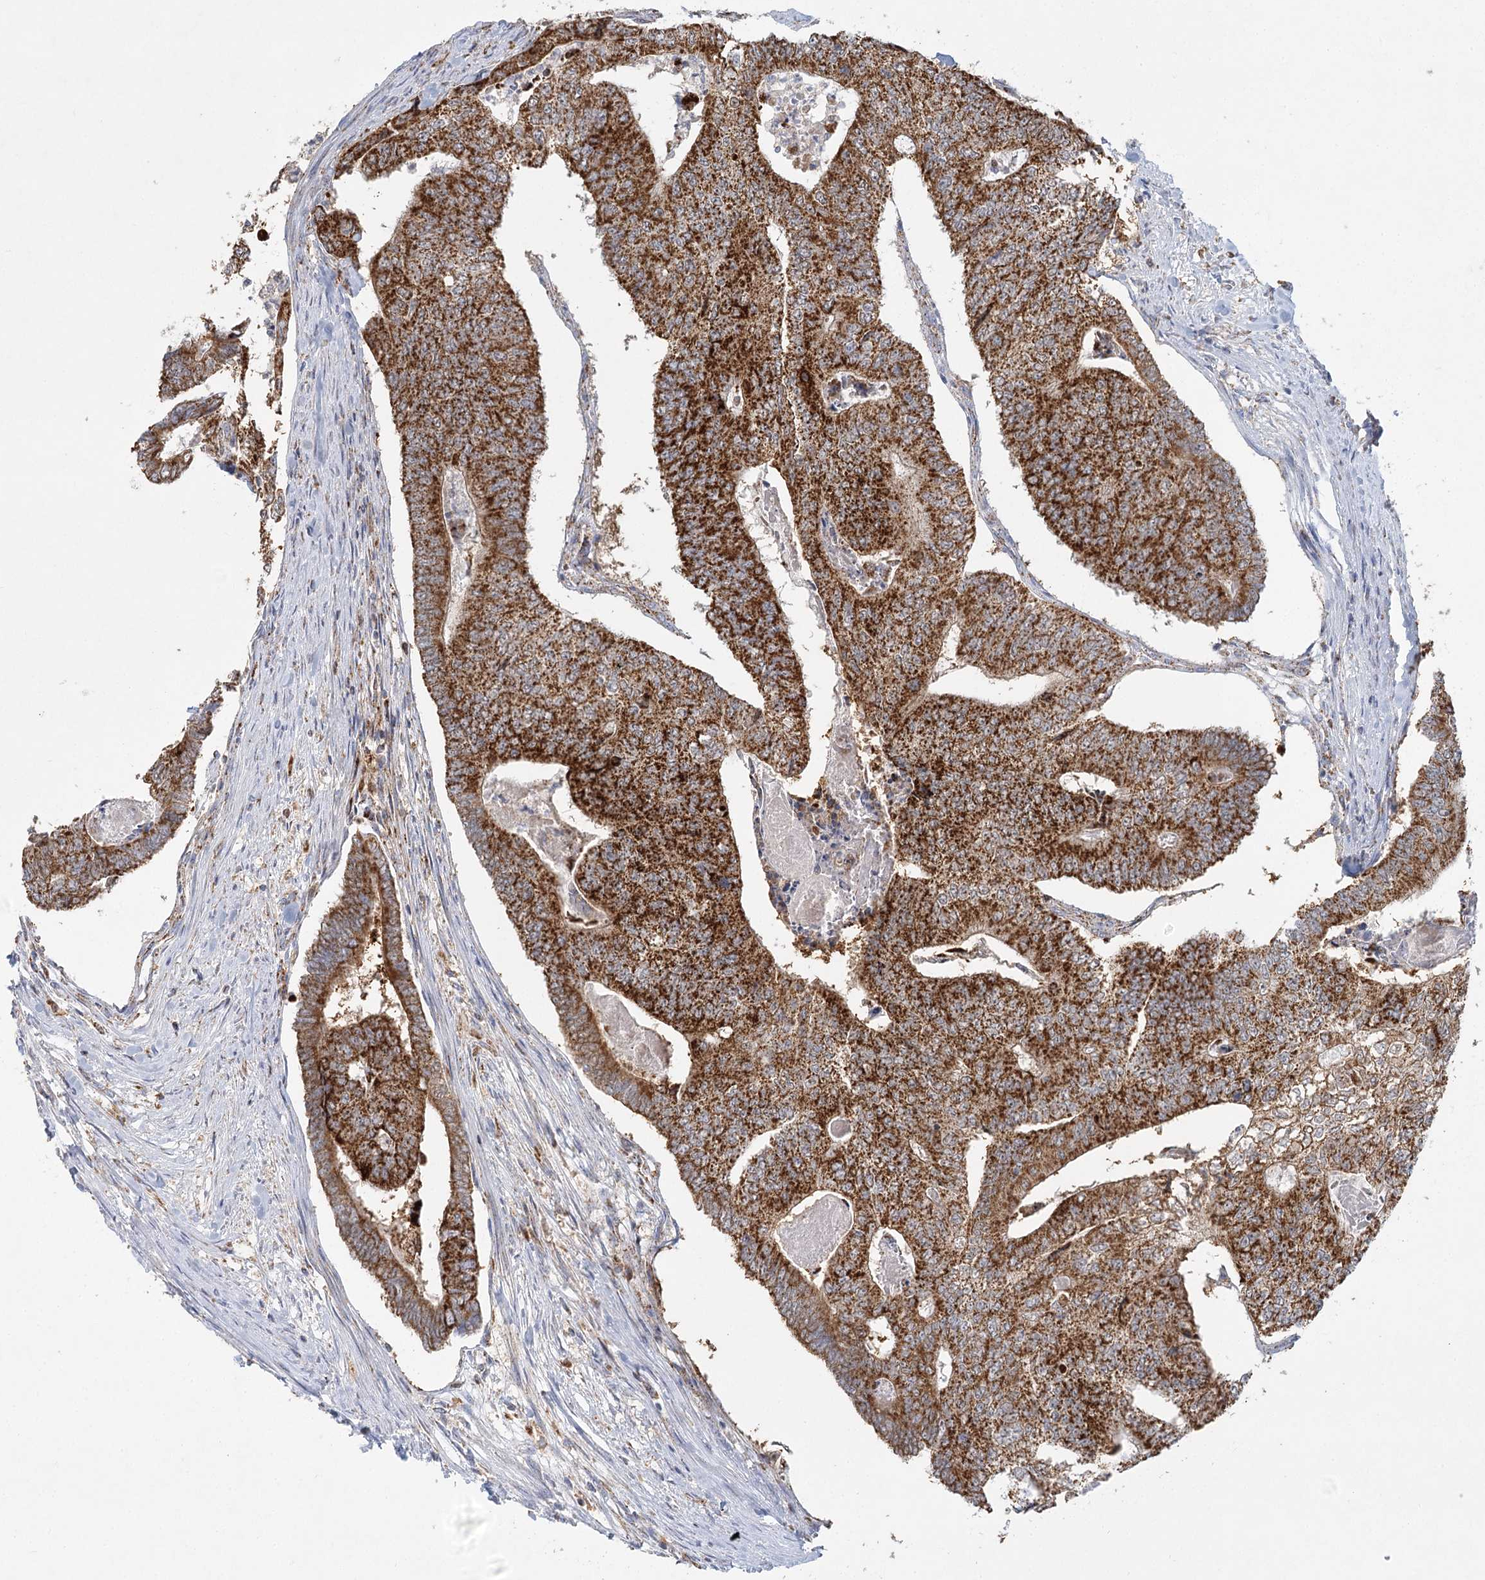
{"staining": {"intensity": "strong", "quantity": ">75%", "location": "cytoplasmic/membranous"}, "tissue": "colorectal cancer", "cell_type": "Tumor cells", "image_type": "cancer", "snomed": [{"axis": "morphology", "description": "Adenocarcinoma, NOS"}, {"axis": "topography", "description": "Colon"}], "caption": "There is high levels of strong cytoplasmic/membranous expression in tumor cells of colorectal cancer (adenocarcinoma), as demonstrated by immunohistochemical staining (brown color).", "gene": "TAS1R1", "patient": {"sex": "female", "age": 67}}